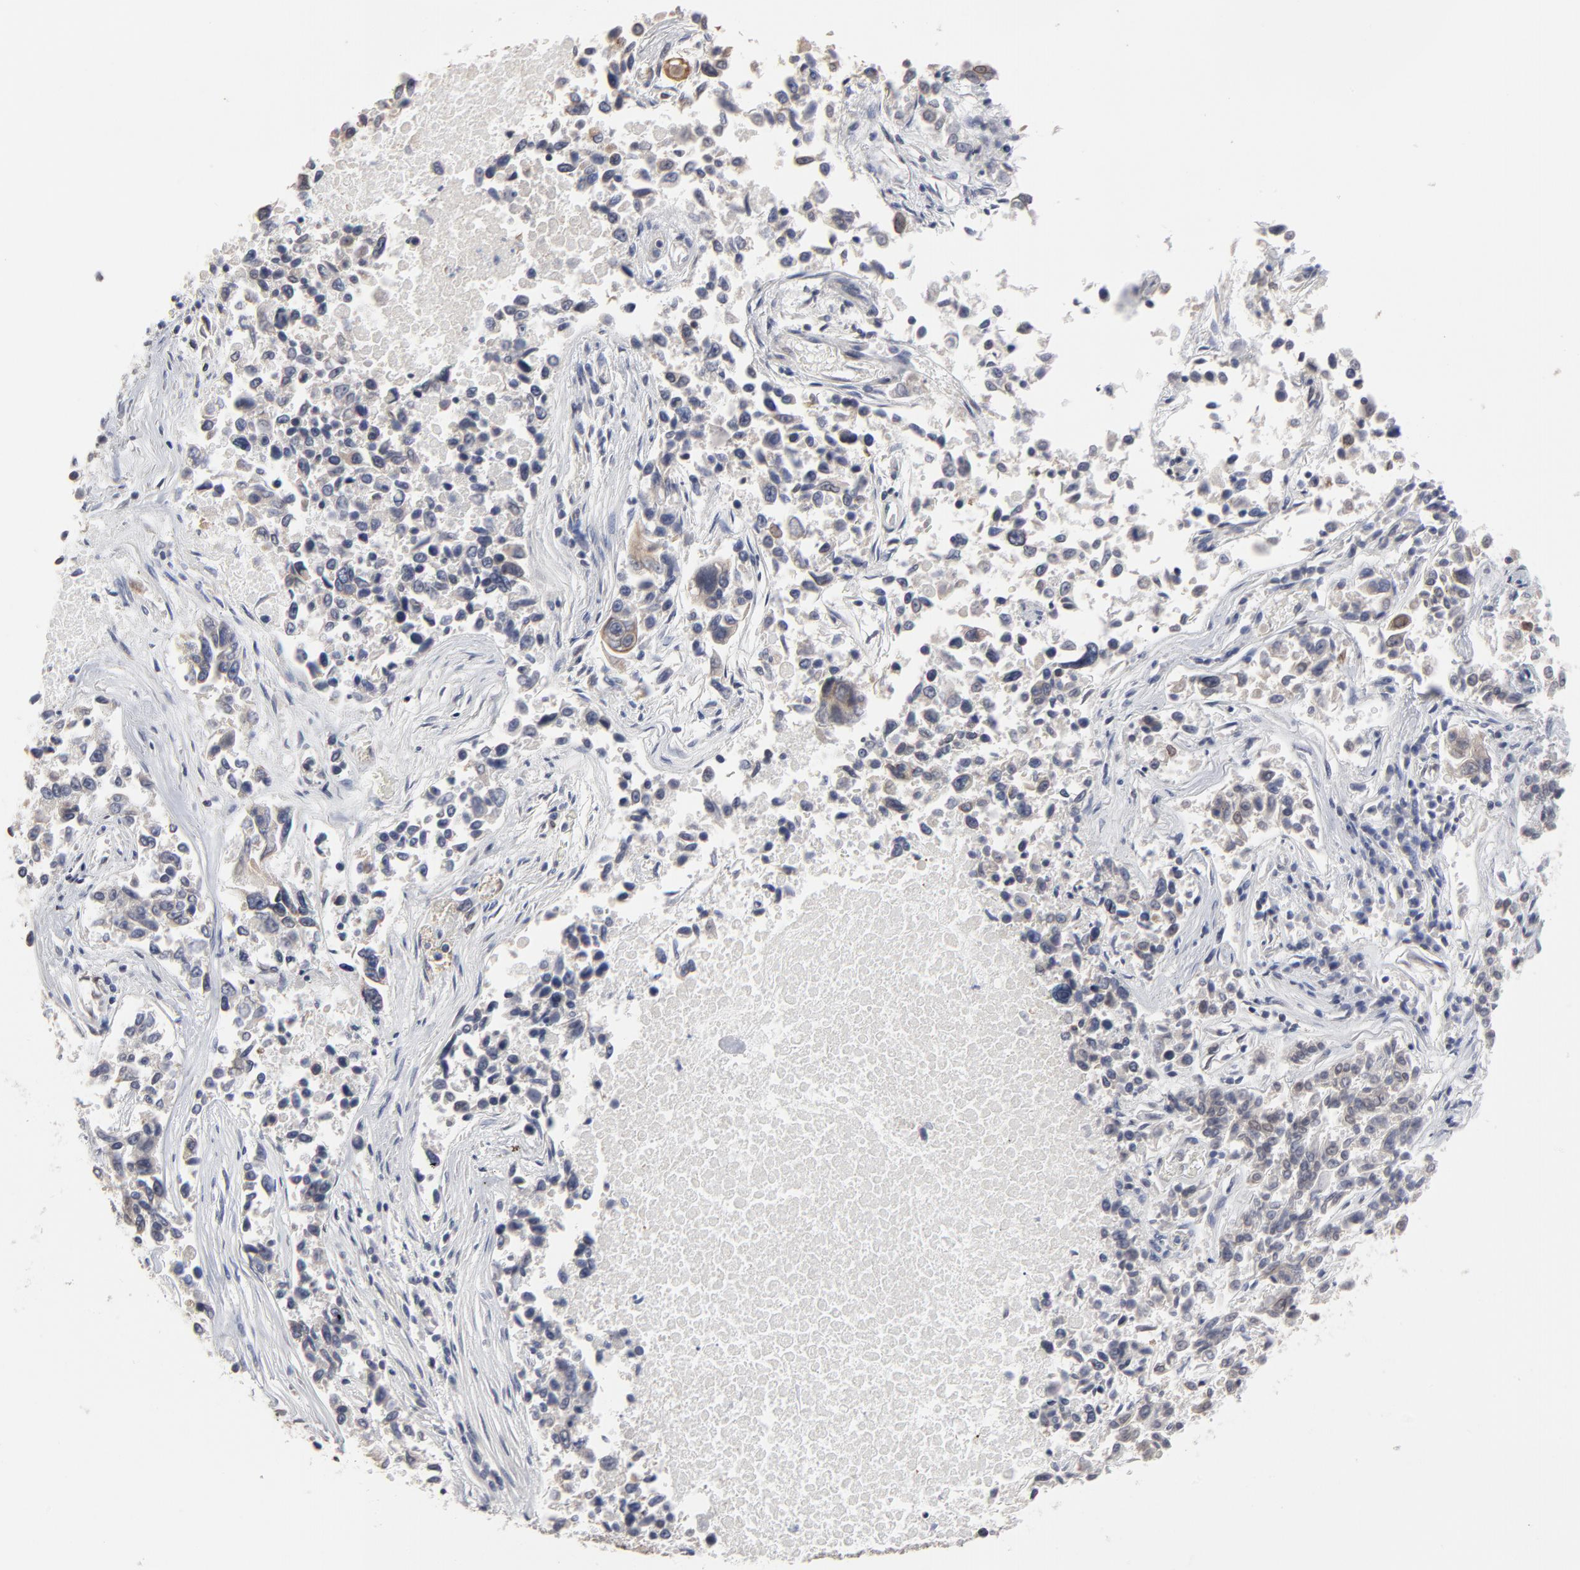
{"staining": {"intensity": "weak", "quantity": "<25%", "location": "cytoplasmic/membranous,nuclear"}, "tissue": "lung cancer", "cell_type": "Tumor cells", "image_type": "cancer", "snomed": [{"axis": "morphology", "description": "Adenocarcinoma, NOS"}, {"axis": "topography", "description": "Lung"}], "caption": "Tumor cells show no significant protein staining in lung cancer (adenocarcinoma).", "gene": "SYNE2", "patient": {"sex": "male", "age": 84}}